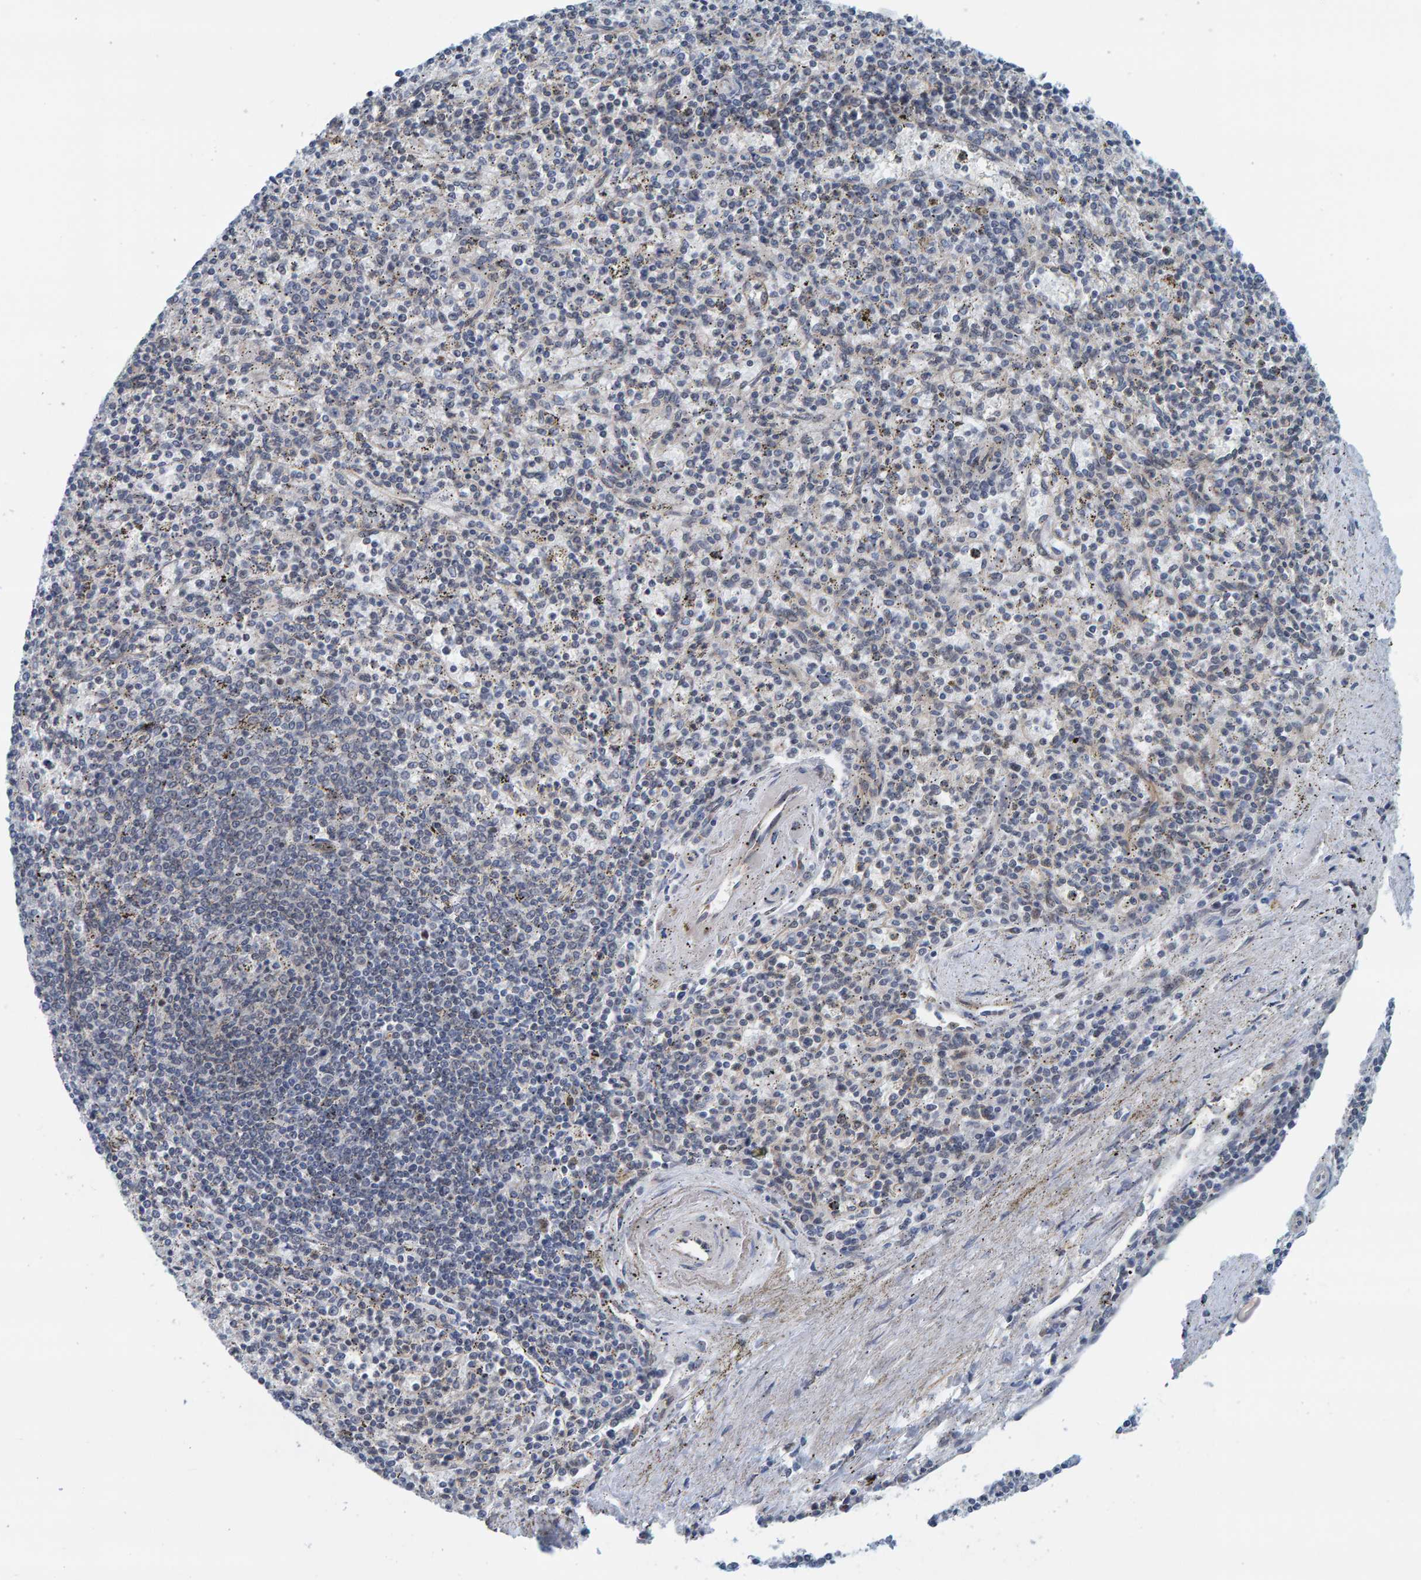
{"staining": {"intensity": "negative", "quantity": "none", "location": "none"}, "tissue": "spleen", "cell_type": "Cells in red pulp", "image_type": "normal", "snomed": [{"axis": "morphology", "description": "Normal tissue, NOS"}, {"axis": "topography", "description": "Spleen"}], "caption": "Spleen was stained to show a protein in brown. There is no significant expression in cells in red pulp. (Stains: DAB (3,3'-diaminobenzidine) immunohistochemistry (IHC) with hematoxylin counter stain, Microscopy: brightfield microscopy at high magnification).", "gene": "SCRN2", "patient": {"sex": "male", "age": 72}}